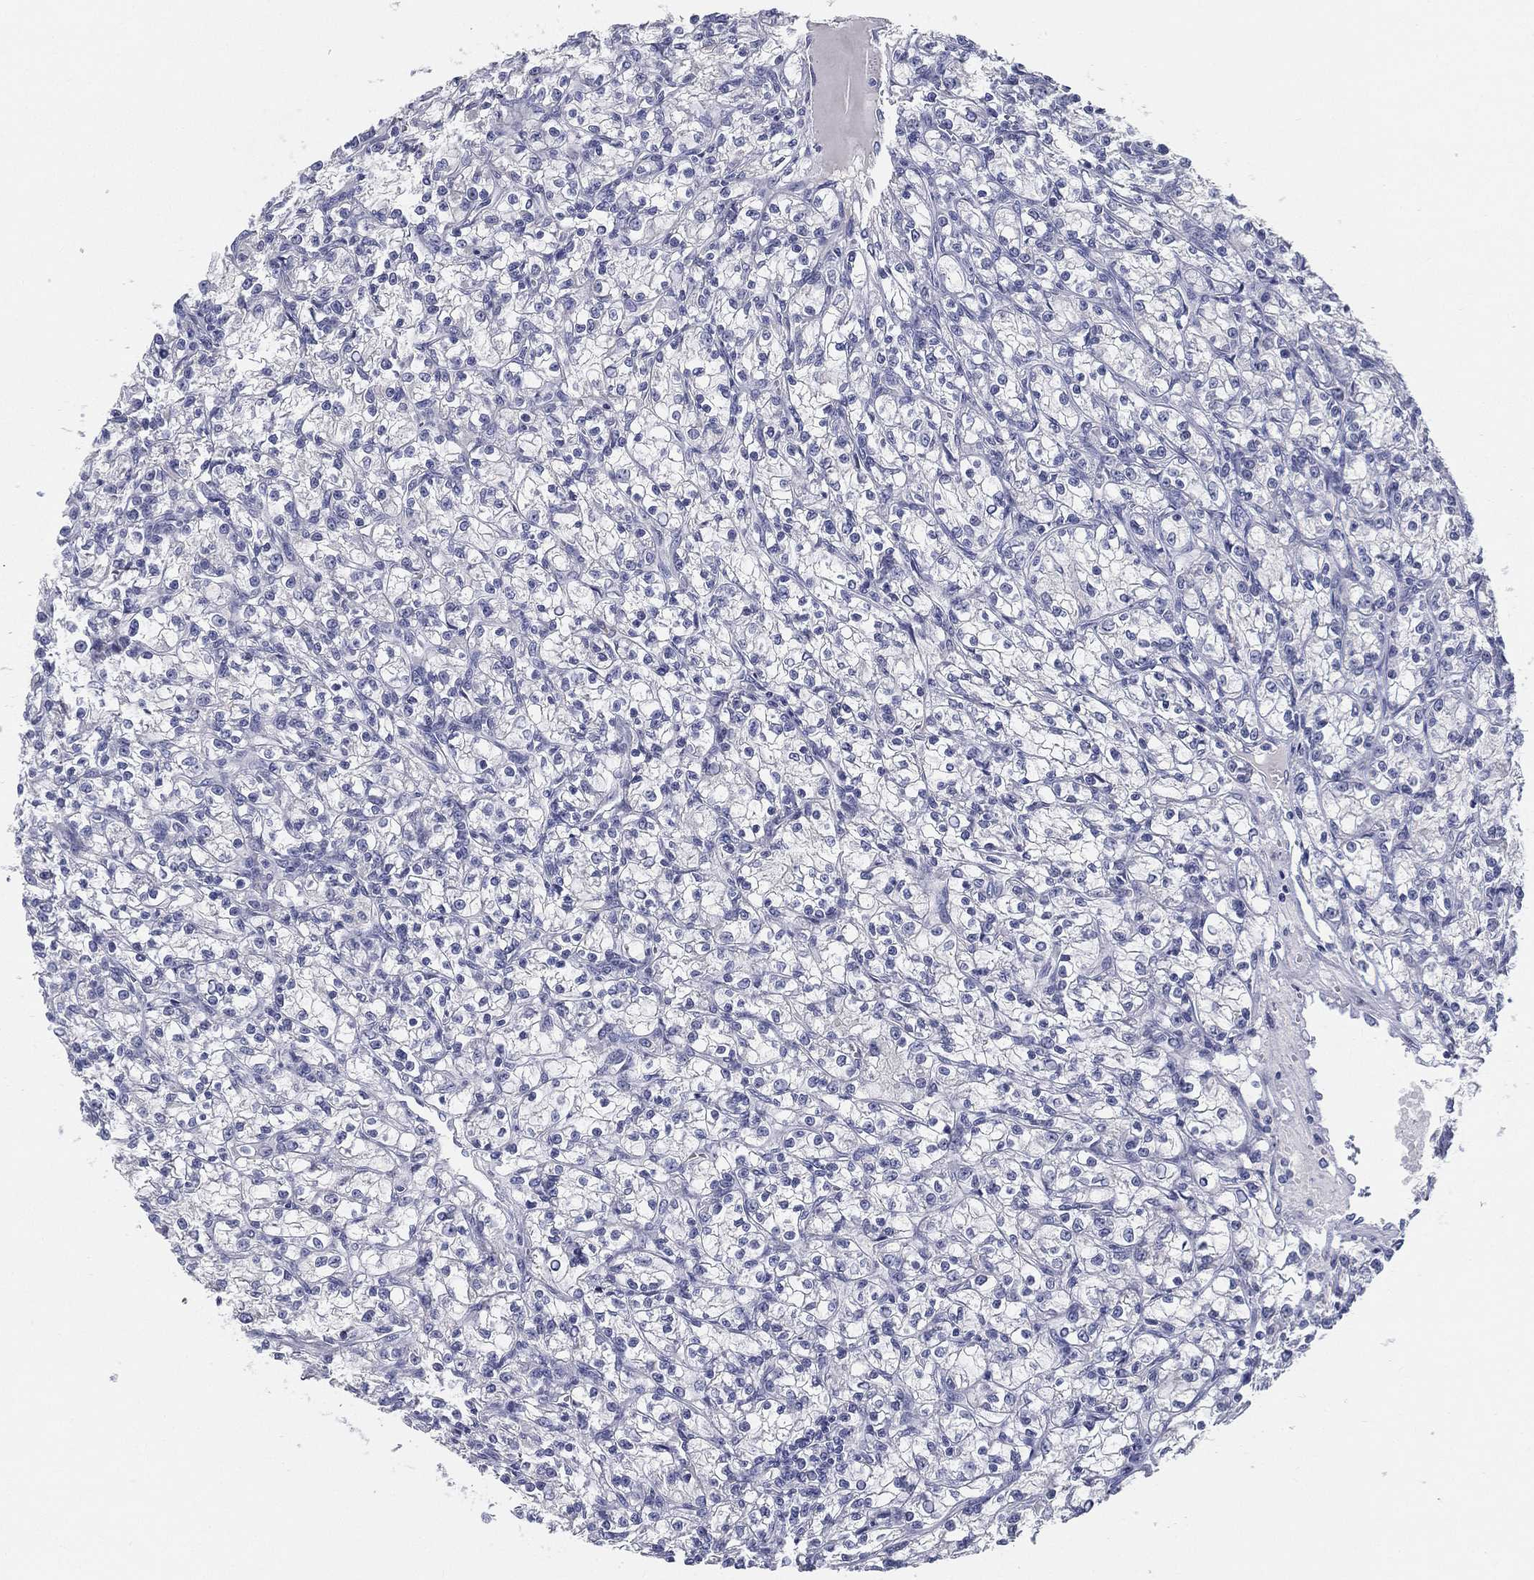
{"staining": {"intensity": "negative", "quantity": "none", "location": "none"}, "tissue": "renal cancer", "cell_type": "Tumor cells", "image_type": "cancer", "snomed": [{"axis": "morphology", "description": "Adenocarcinoma, NOS"}, {"axis": "topography", "description": "Kidney"}], "caption": "A photomicrograph of renal adenocarcinoma stained for a protein shows no brown staining in tumor cells.", "gene": "STS", "patient": {"sex": "female", "age": 59}}